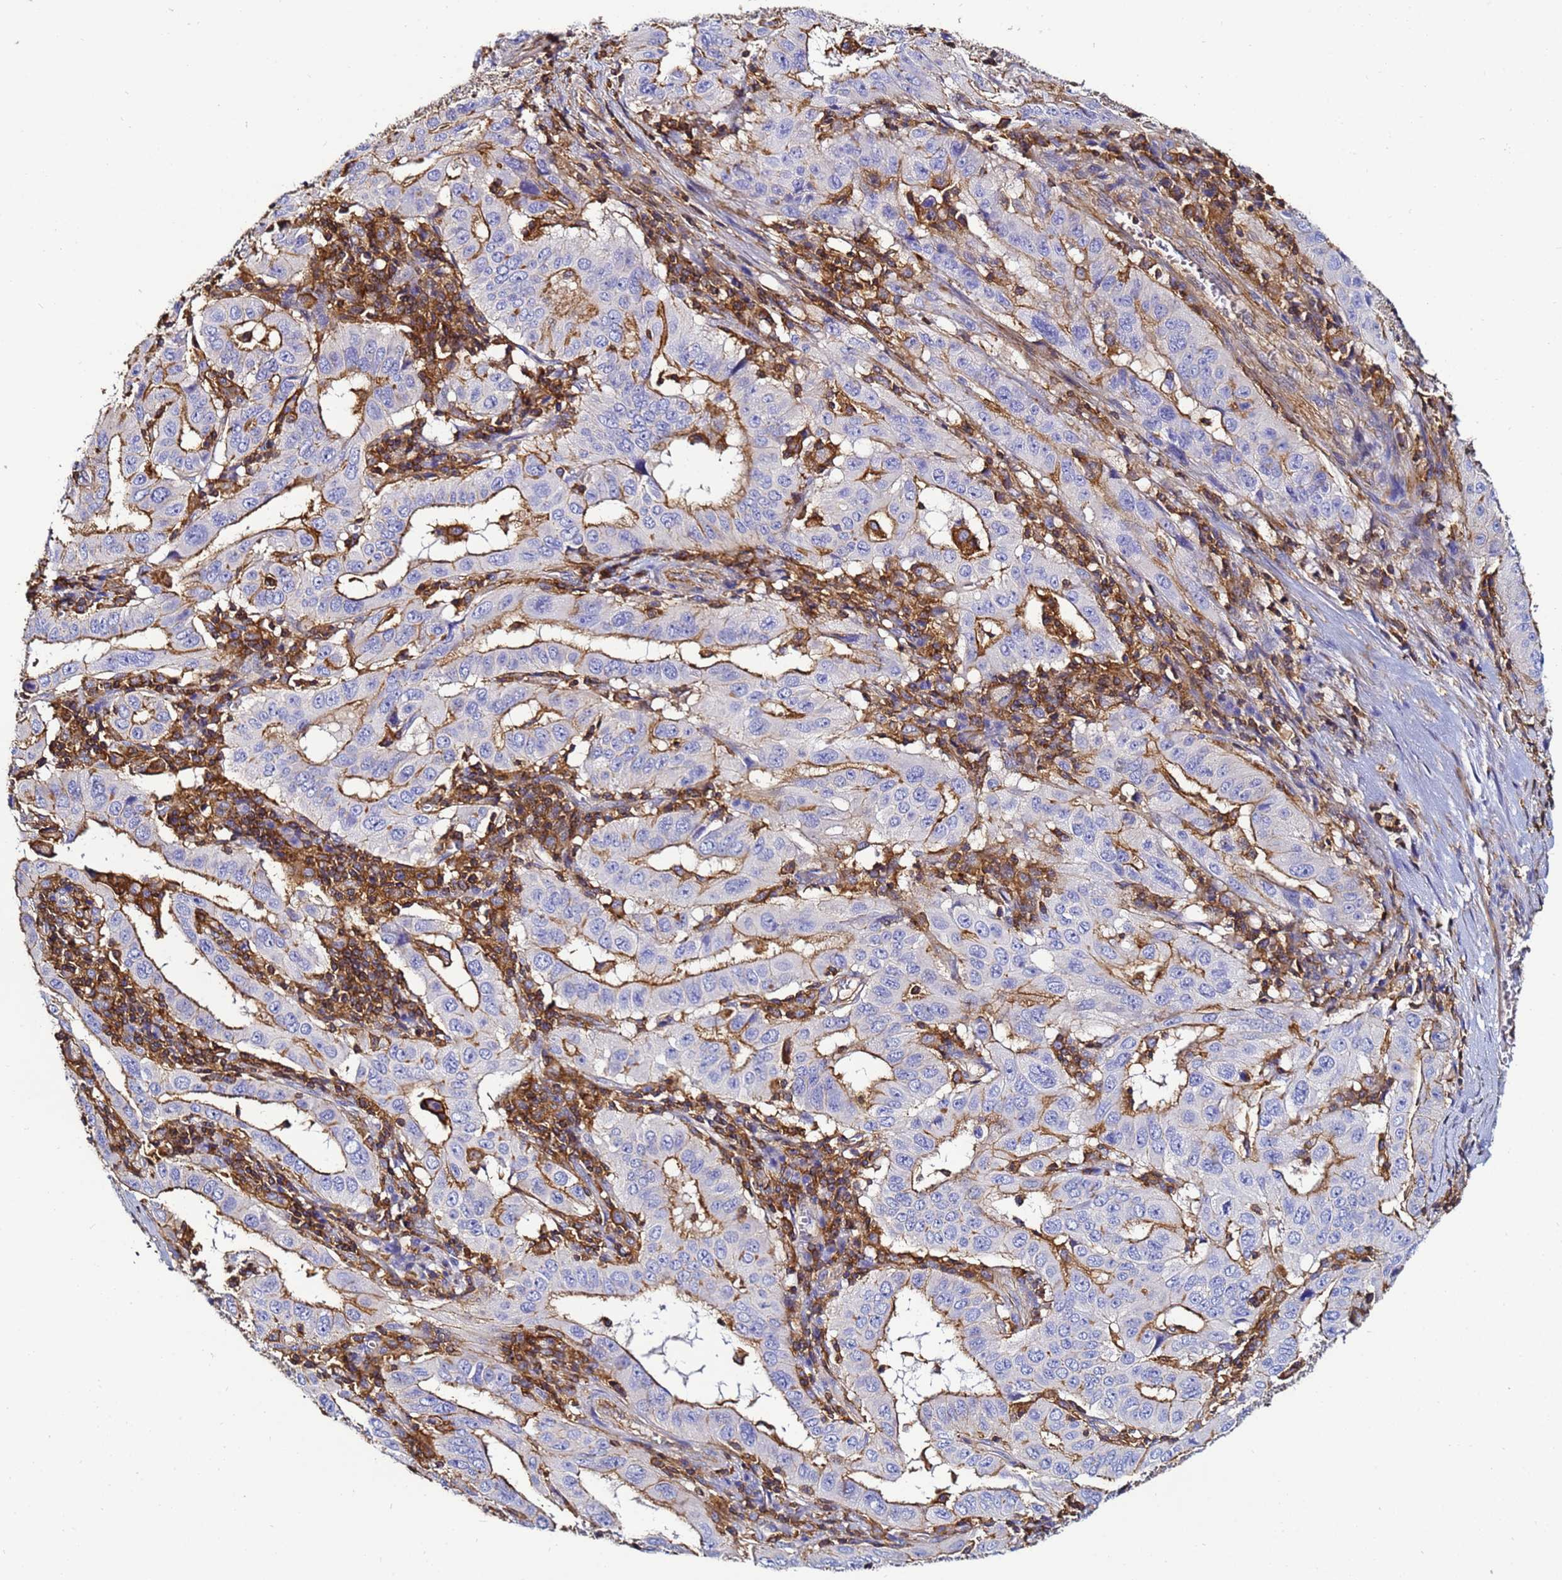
{"staining": {"intensity": "strong", "quantity": ">75%", "location": "cytoplasmic/membranous"}, "tissue": "pancreatic cancer", "cell_type": "Tumor cells", "image_type": "cancer", "snomed": [{"axis": "morphology", "description": "Adenocarcinoma, NOS"}, {"axis": "topography", "description": "Pancreas"}], "caption": "Immunohistochemistry (IHC) of pancreatic cancer (adenocarcinoma) shows high levels of strong cytoplasmic/membranous staining in approximately >75% of tumor cells. Immunohistochemistry stains the protein in brown and the nuclei are stained blue.", "gene": "ACTB", "patient": {"sex": "male", "age": 63}}